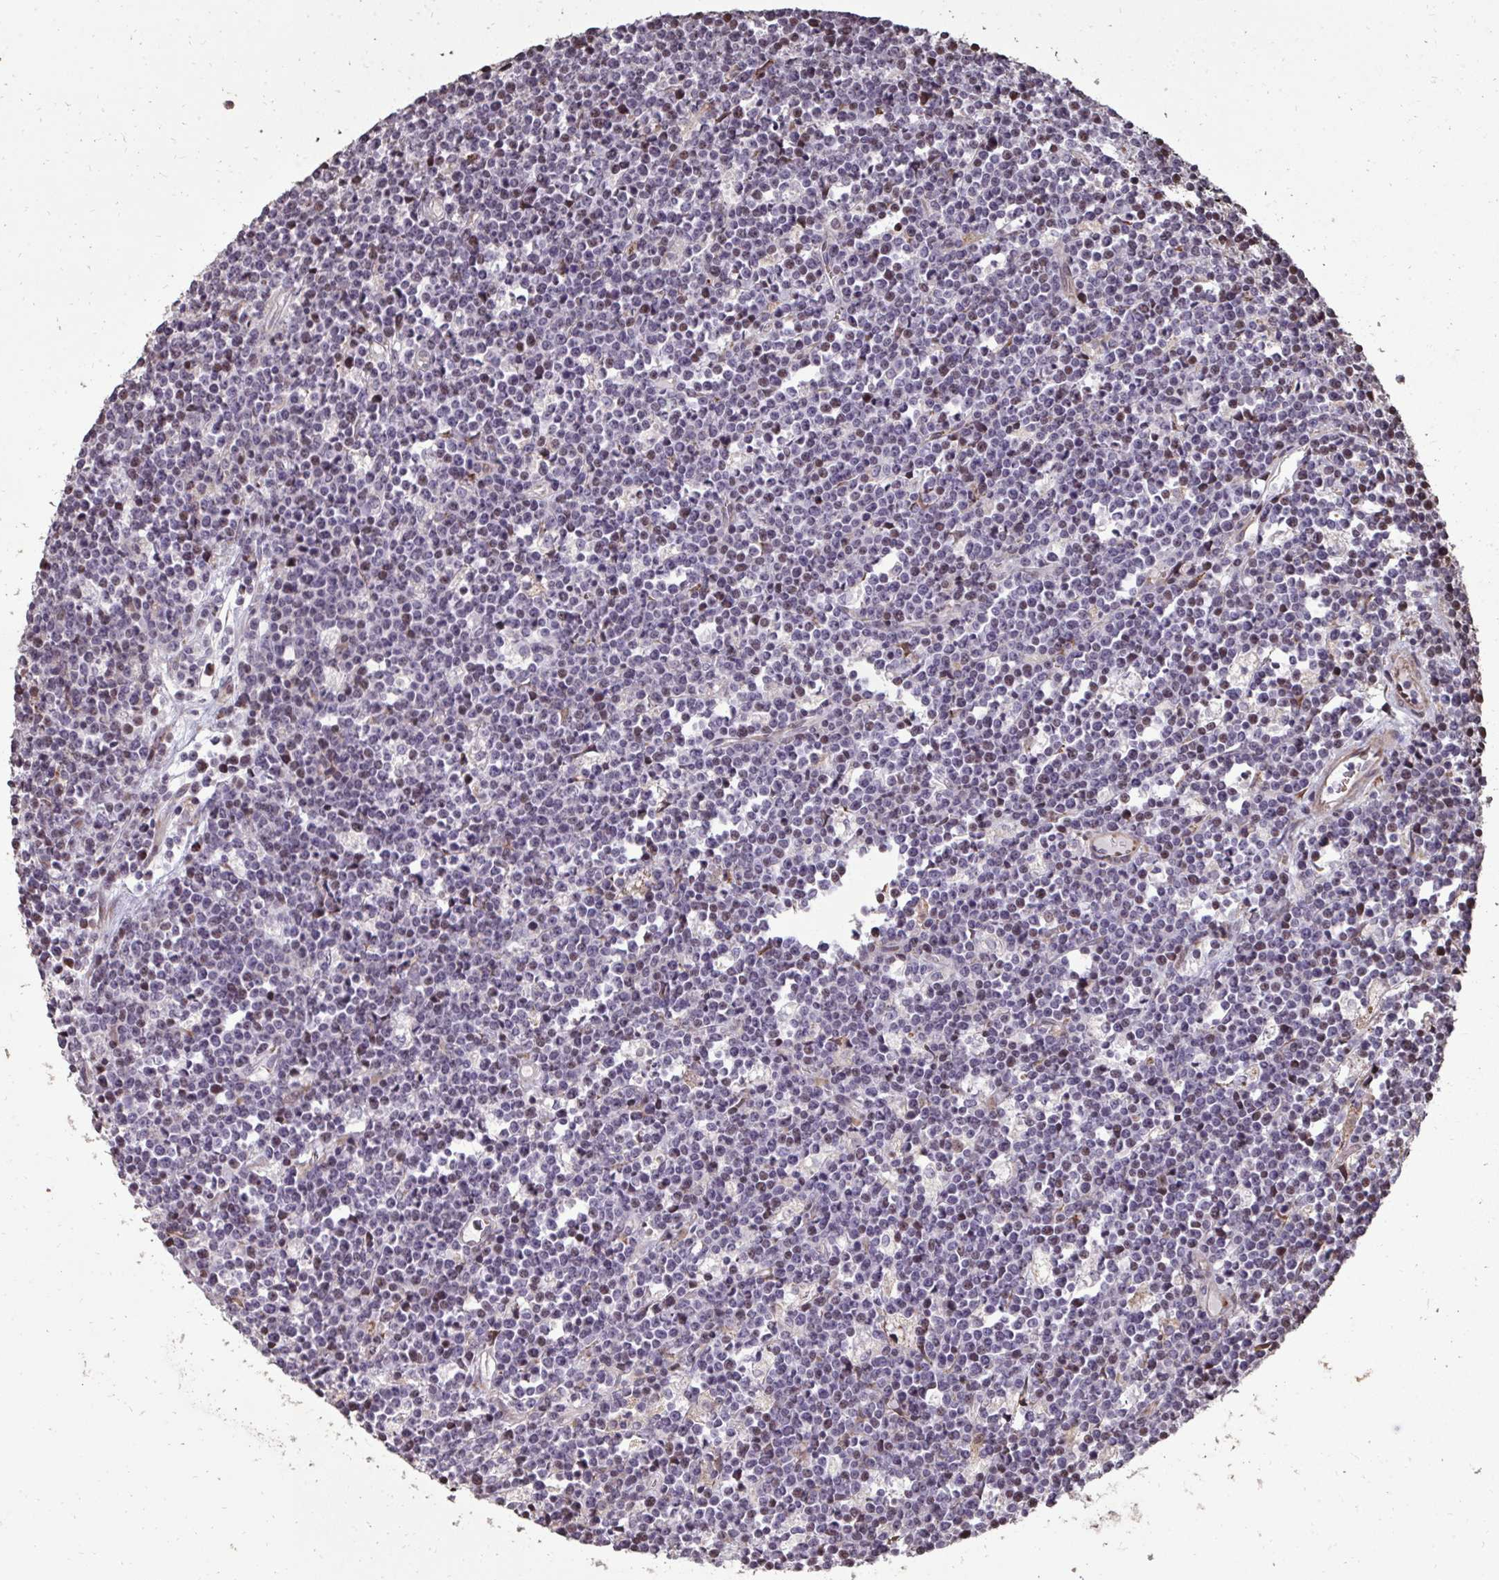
{"staining": {"intensity": "negative", "quantity": "none", "location": "none"}, "tissue": "lymphoma", "cell_type": "Tumor cells", "image_type": "cancer", "snomed": [{"axis": "morphology", "description": "Malignant lymphoma, non-Hodgkin's type, High grade"}, {"axis": "topography", "description": "Ovary"}], "caption": "Immunohistochemistry (IHC) photomicrograph of neoplastic tissue: human lymphoma stained with DAB demonstrates no significant protein staining in tumor cells. Nuclei are stained in blue.", "gene": "FIBCD1", "patient": {"sex": "female", "age": 56}}